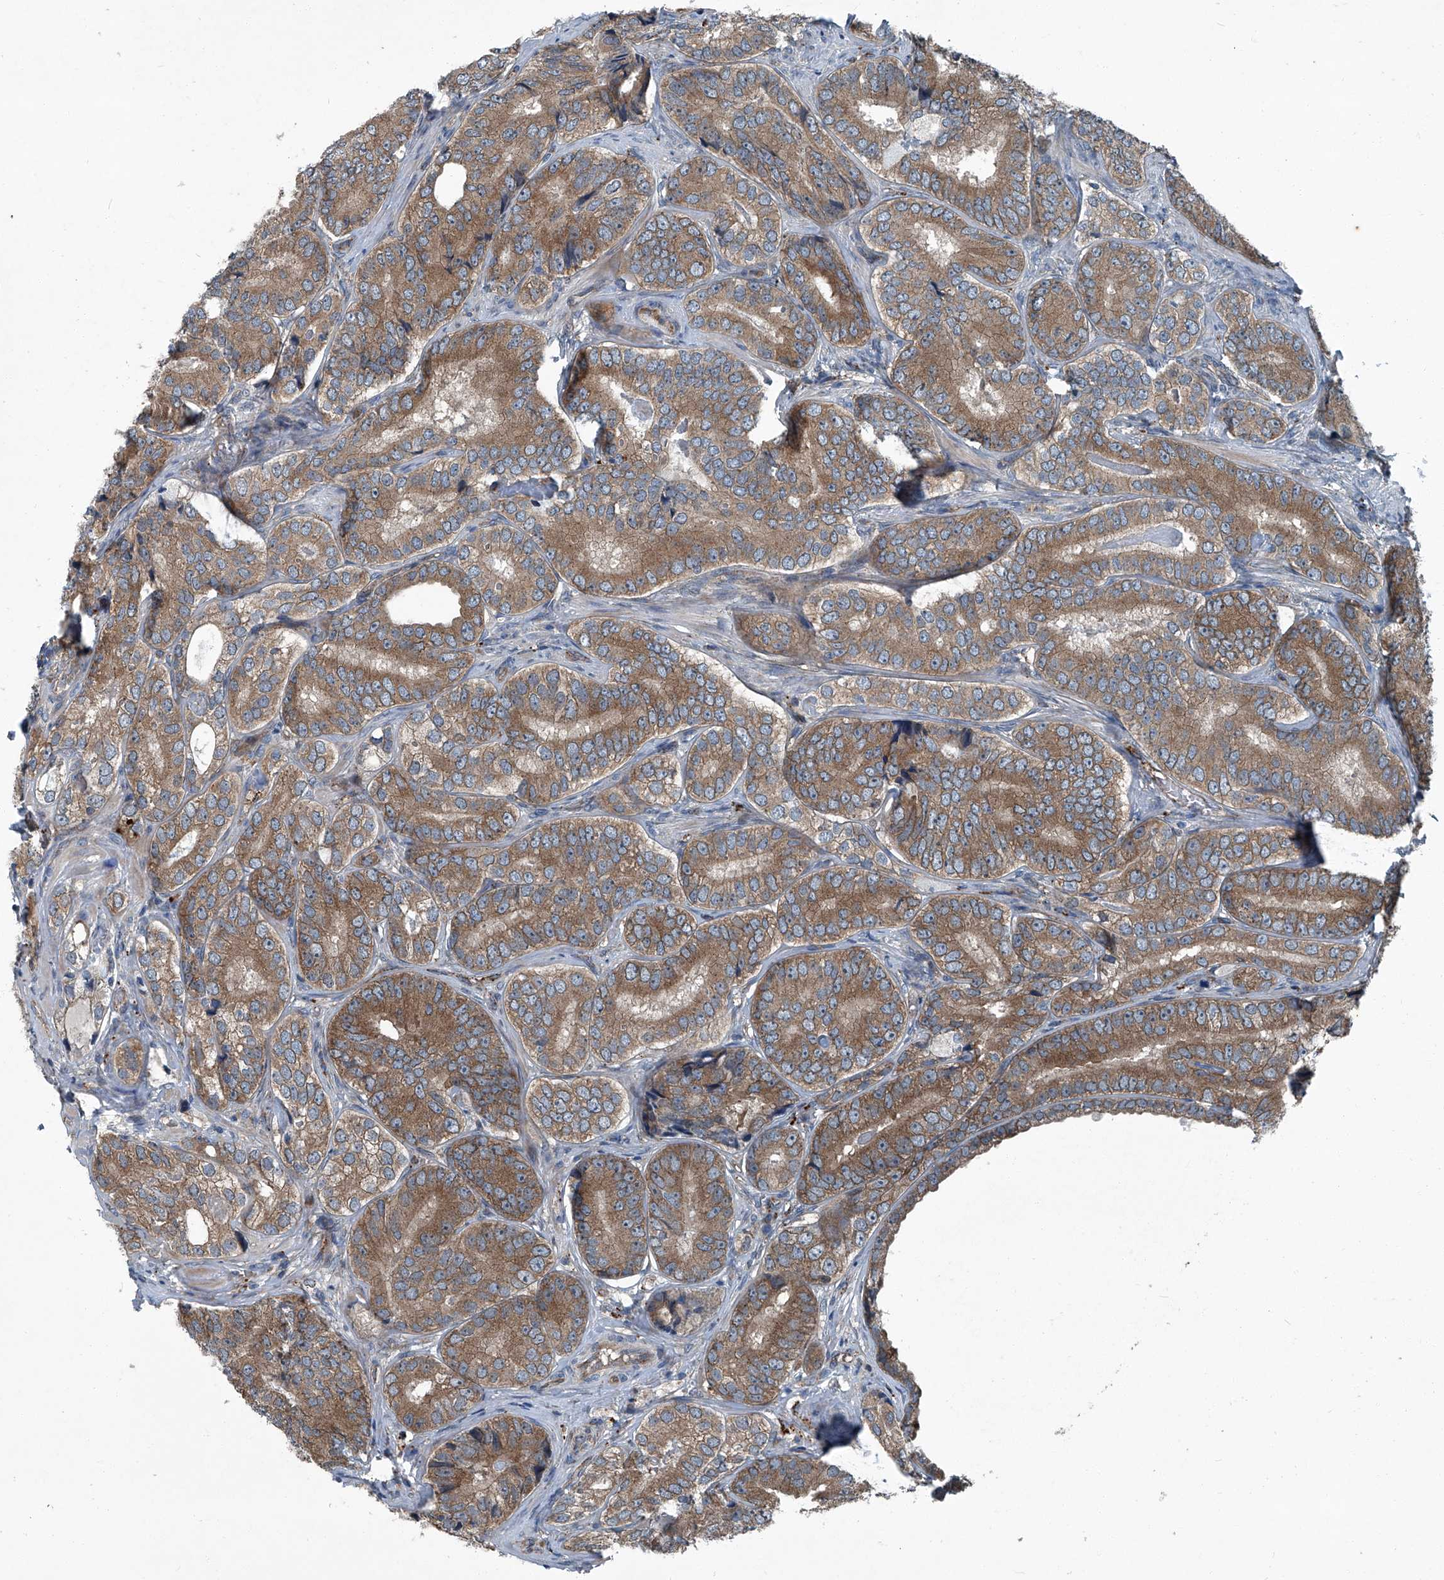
{"staining": {"intensity": "moderate", "quantity": ">75%", "location": "cytoplasmic/membranous"}, "tissue": "prostate cancer", "cell_type": "Tumor cells", "image_type": "cancer", "snomed": [{"axis": "morphology", "description": "Adenocarcinoma, High grade"}, {"axis": "topography", "description": "Prostate"}], "caption": "Protein staining exhibits moderate cytoplasmic/membranous positivity in about >75% of tumor cells in prostate cancer (adenocarcinoma (high-grade)).", "gene": "SENP2", "patient": {"sex": "male", "age": 56}}